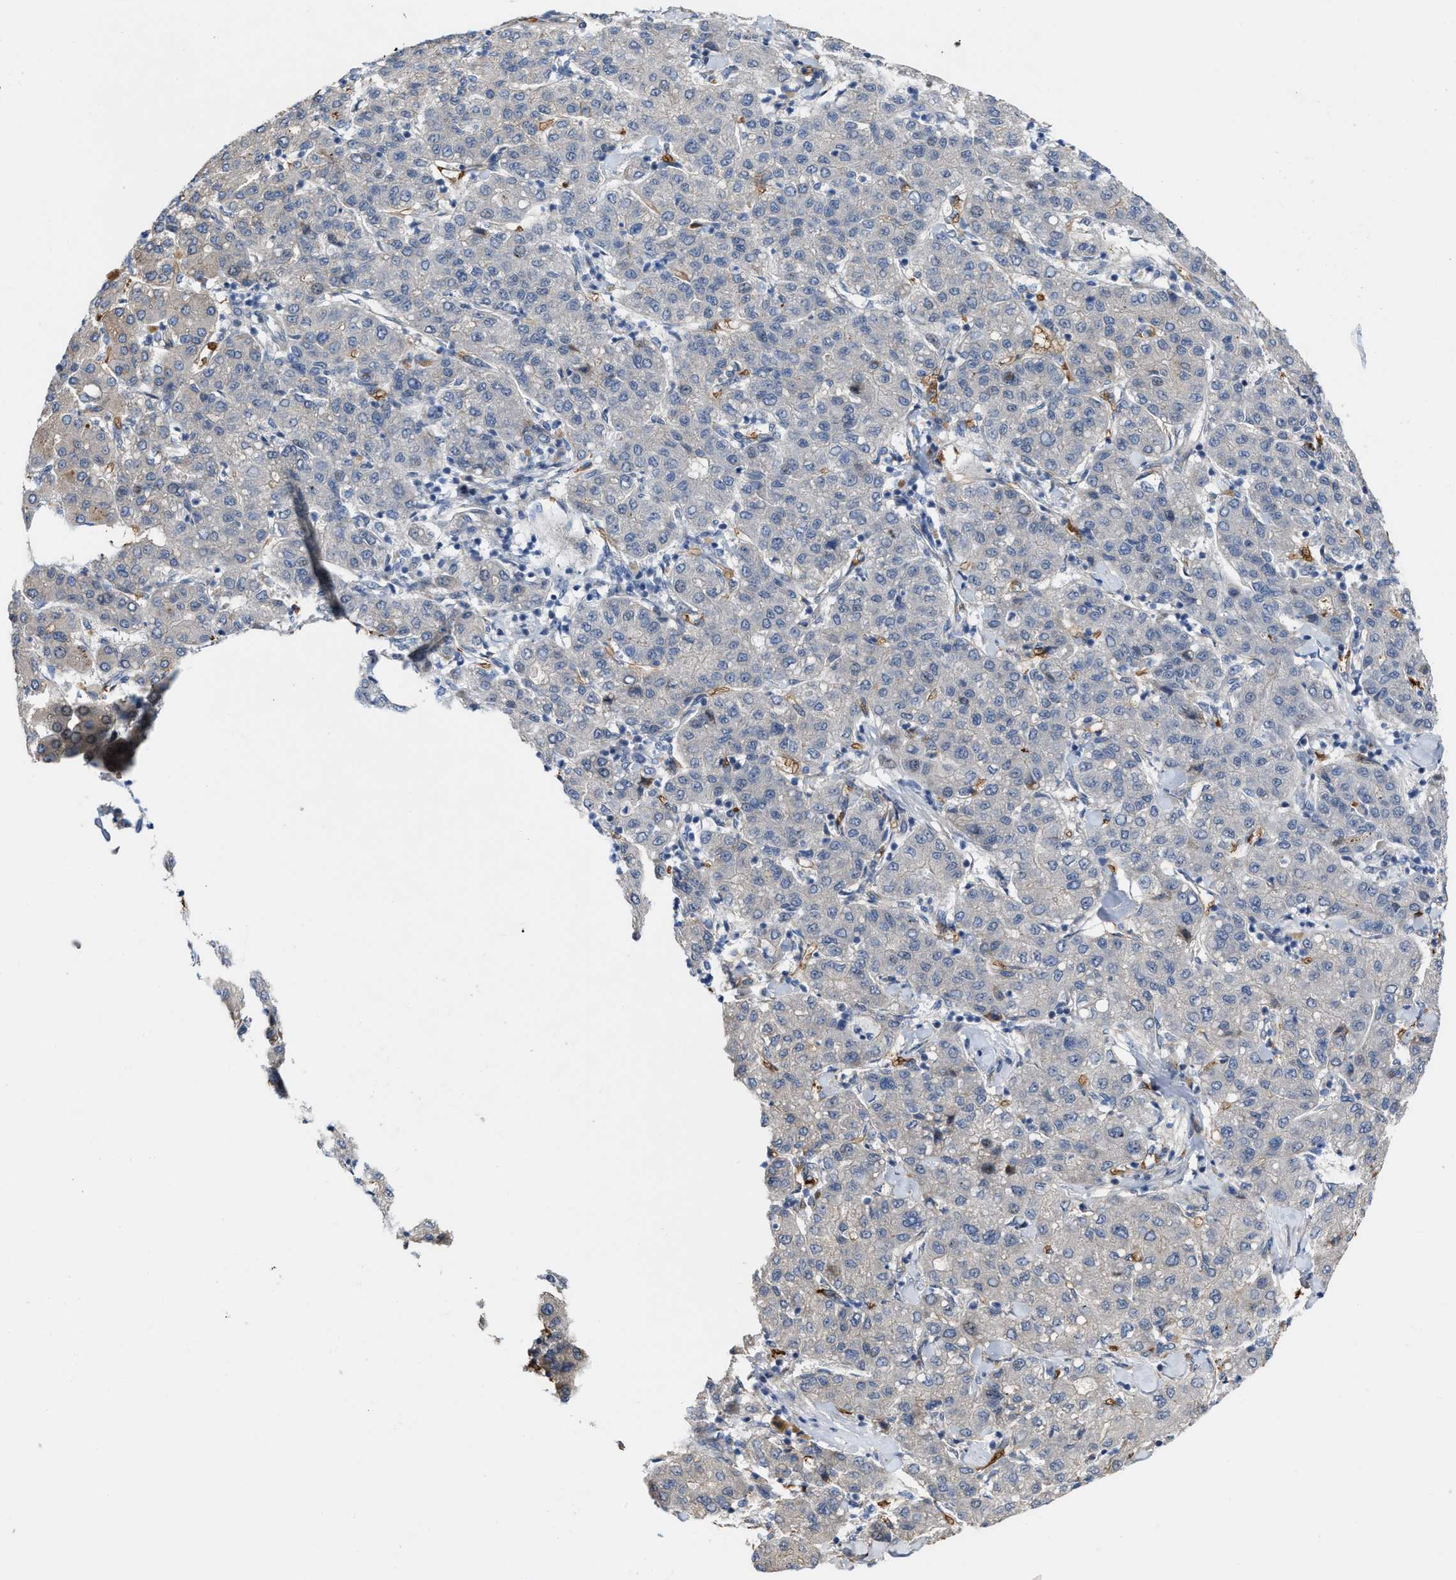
{"staining": {"intensity": "weak", "quantity": "<25%", "location": "cytoplasmic/membranous"}, "tissue": "liver cancer", "cell_type": "Tumor cells", "image_type": "cancer", "snomed": [{"axis": "morphology", "description": "Carcinoma, Hepatocellular, NOS"}, {"axis": "topography", "description": "Liver"}], "caption": "This is an immunohistochemistry (IHC) histopathology image of human liver cancer. There is no positivity in tumor cells.", "gene": "POLR1F", "patient": {"sex": "male", "age": 65}}